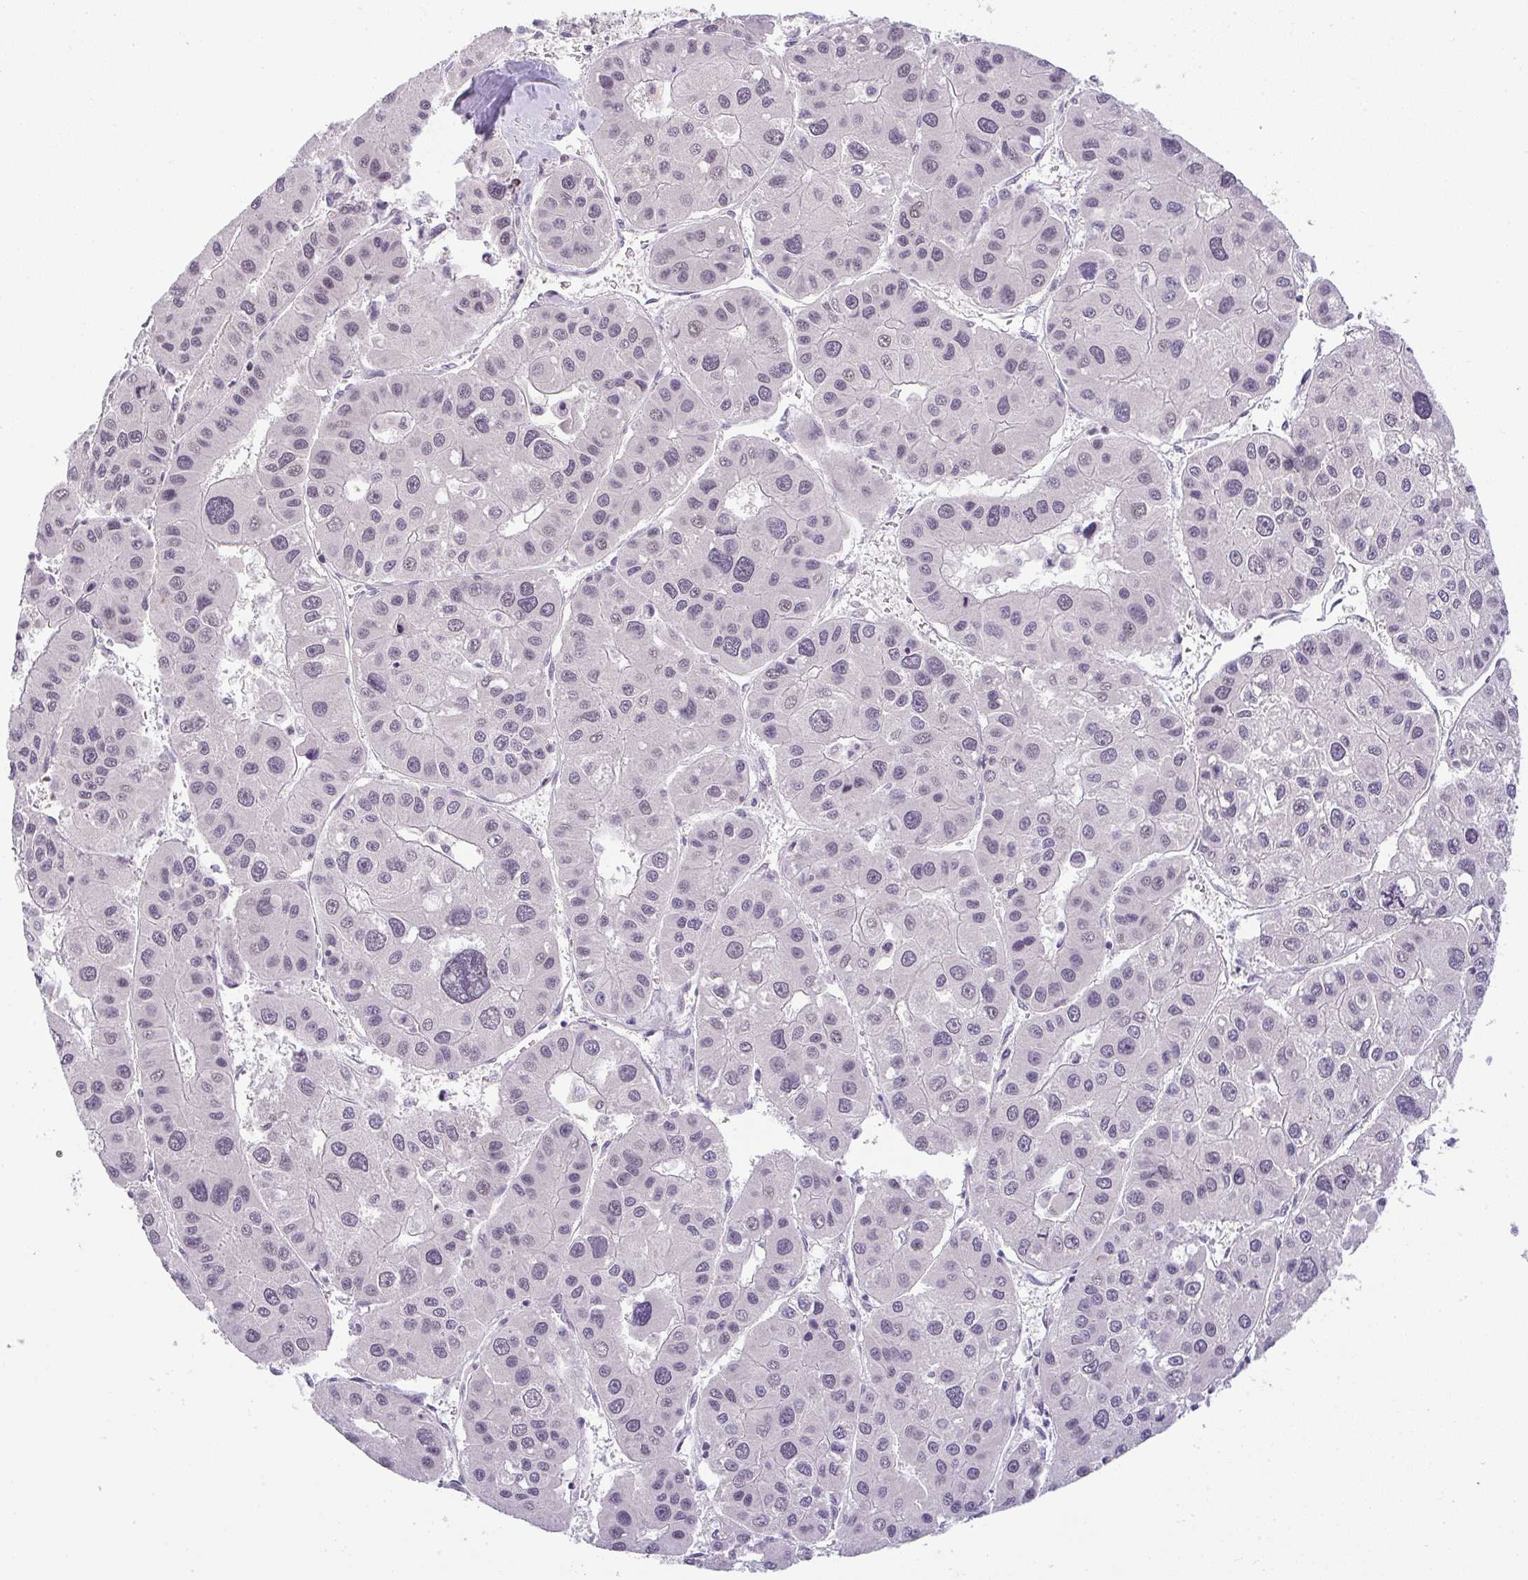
{"staining": {"intensity": "negative", "quantity": "none", "location": "none"}, "tissue": "liver cancer", "cell_type": "Tumor cells", "image_type": "cancer", "snomed": [{"axis": "morphology", "description": "Carcinoma, Hepatocellular, NOS"}, {"axis": "topography", "description": "Liver"}], "caption": "Liver cancer stained for a protein using IHC displays no positivity tumor cells.", "gene": "CACNA1S", "patient": {"sex": "male", "age": 73}}